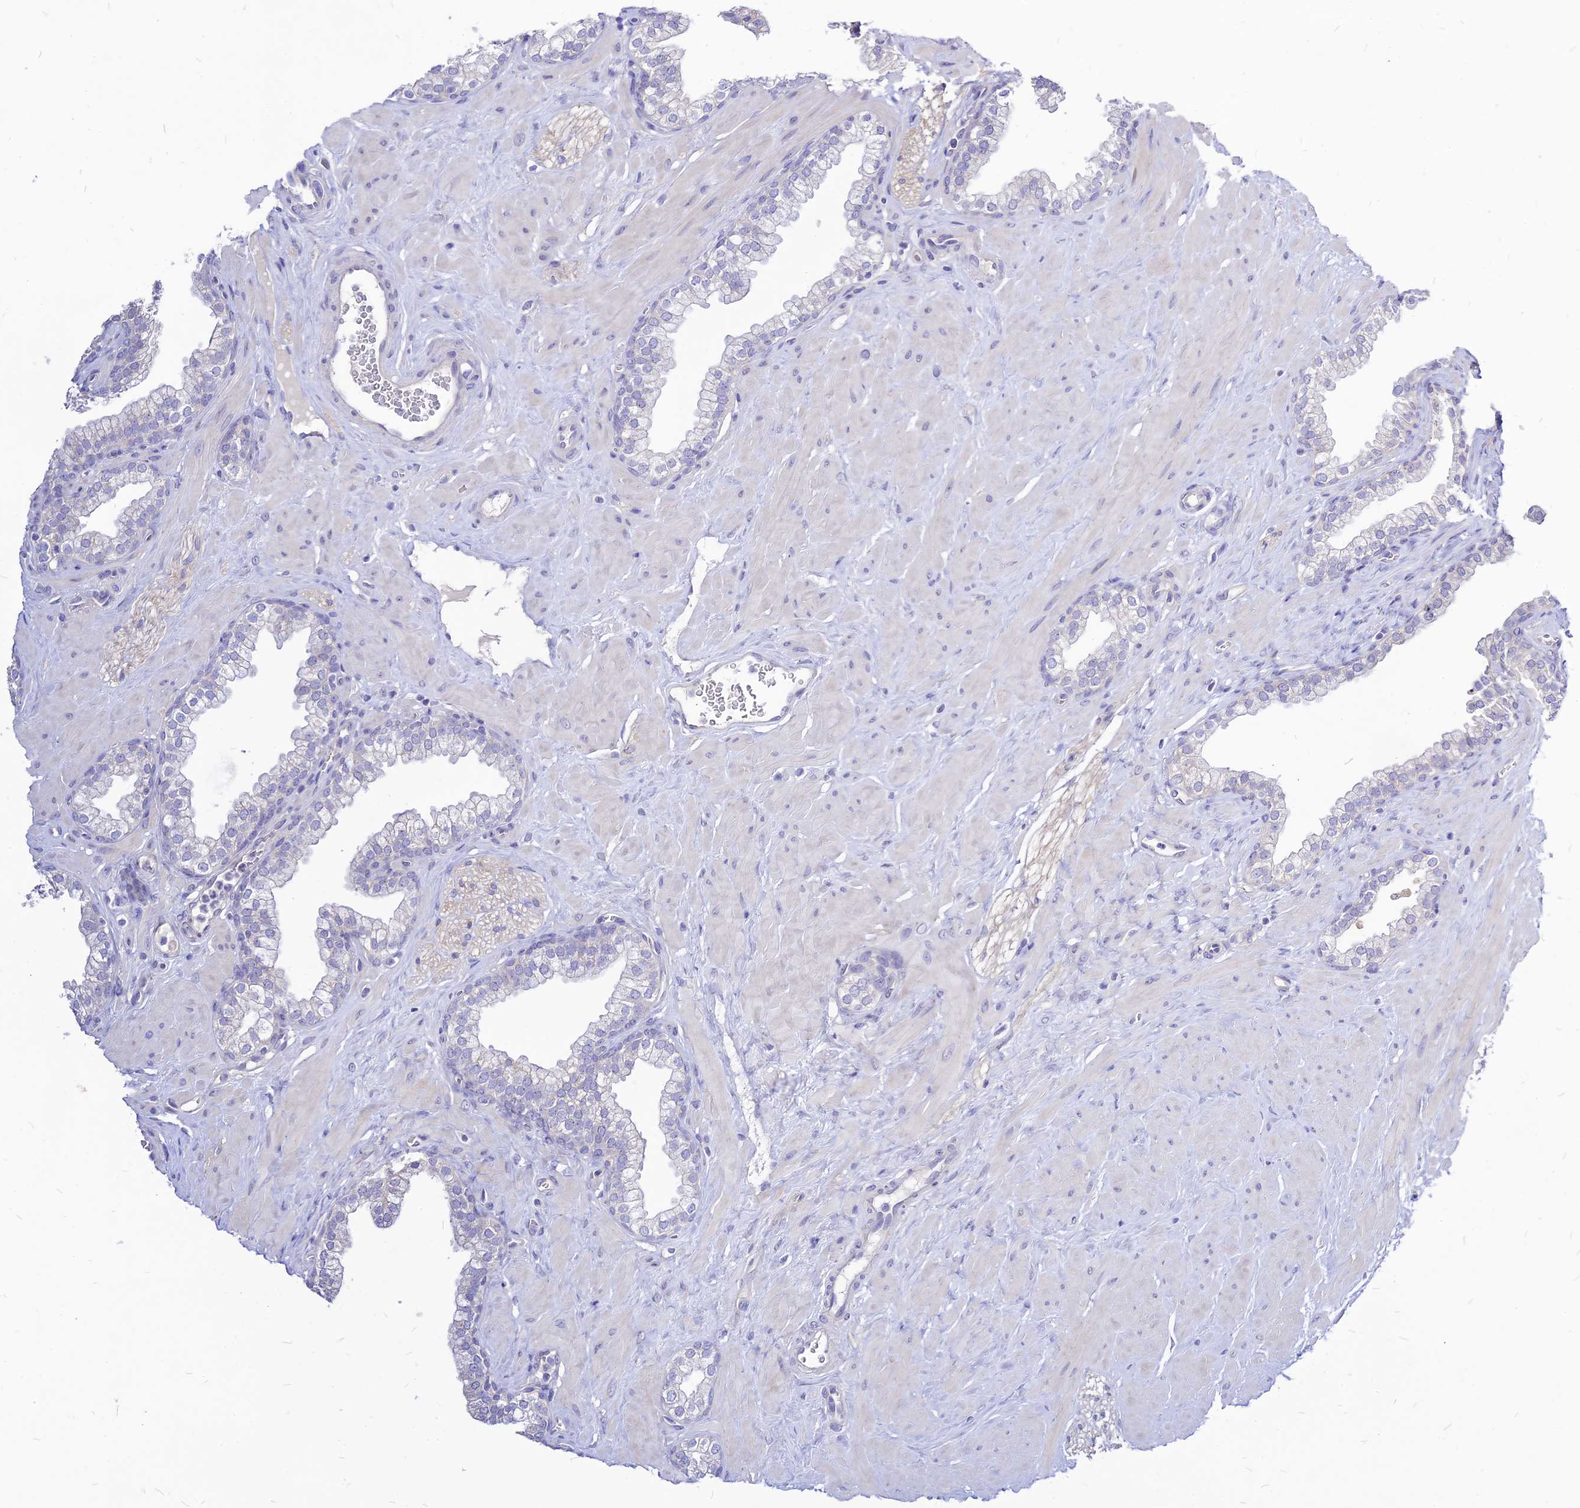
{"staining": {"intensity": "negative", "quantity": "none", "location": "none"}, "tissue": "prostate", "cell_type": "Glandular cells", "image_type": "normal", "snomed": [{"axis": "morphology", "description": "Normal tissue, NOS"}, {"axis": "morphology", "description": "Urothelial carcinoma, Low grade"}, {"axis": "topography", "description": "Urinary bladder"}, {"axis": "topography", "description": "Prostate"}], "caption": "Protein analysis of unremarkable prostate displays no significant staining in glandular cells. (DAB (3,3'-diaminobenzidine) IHC, high magnification).", "gene": "CZIB", "patient": {"sex": "male", "age": 60}}